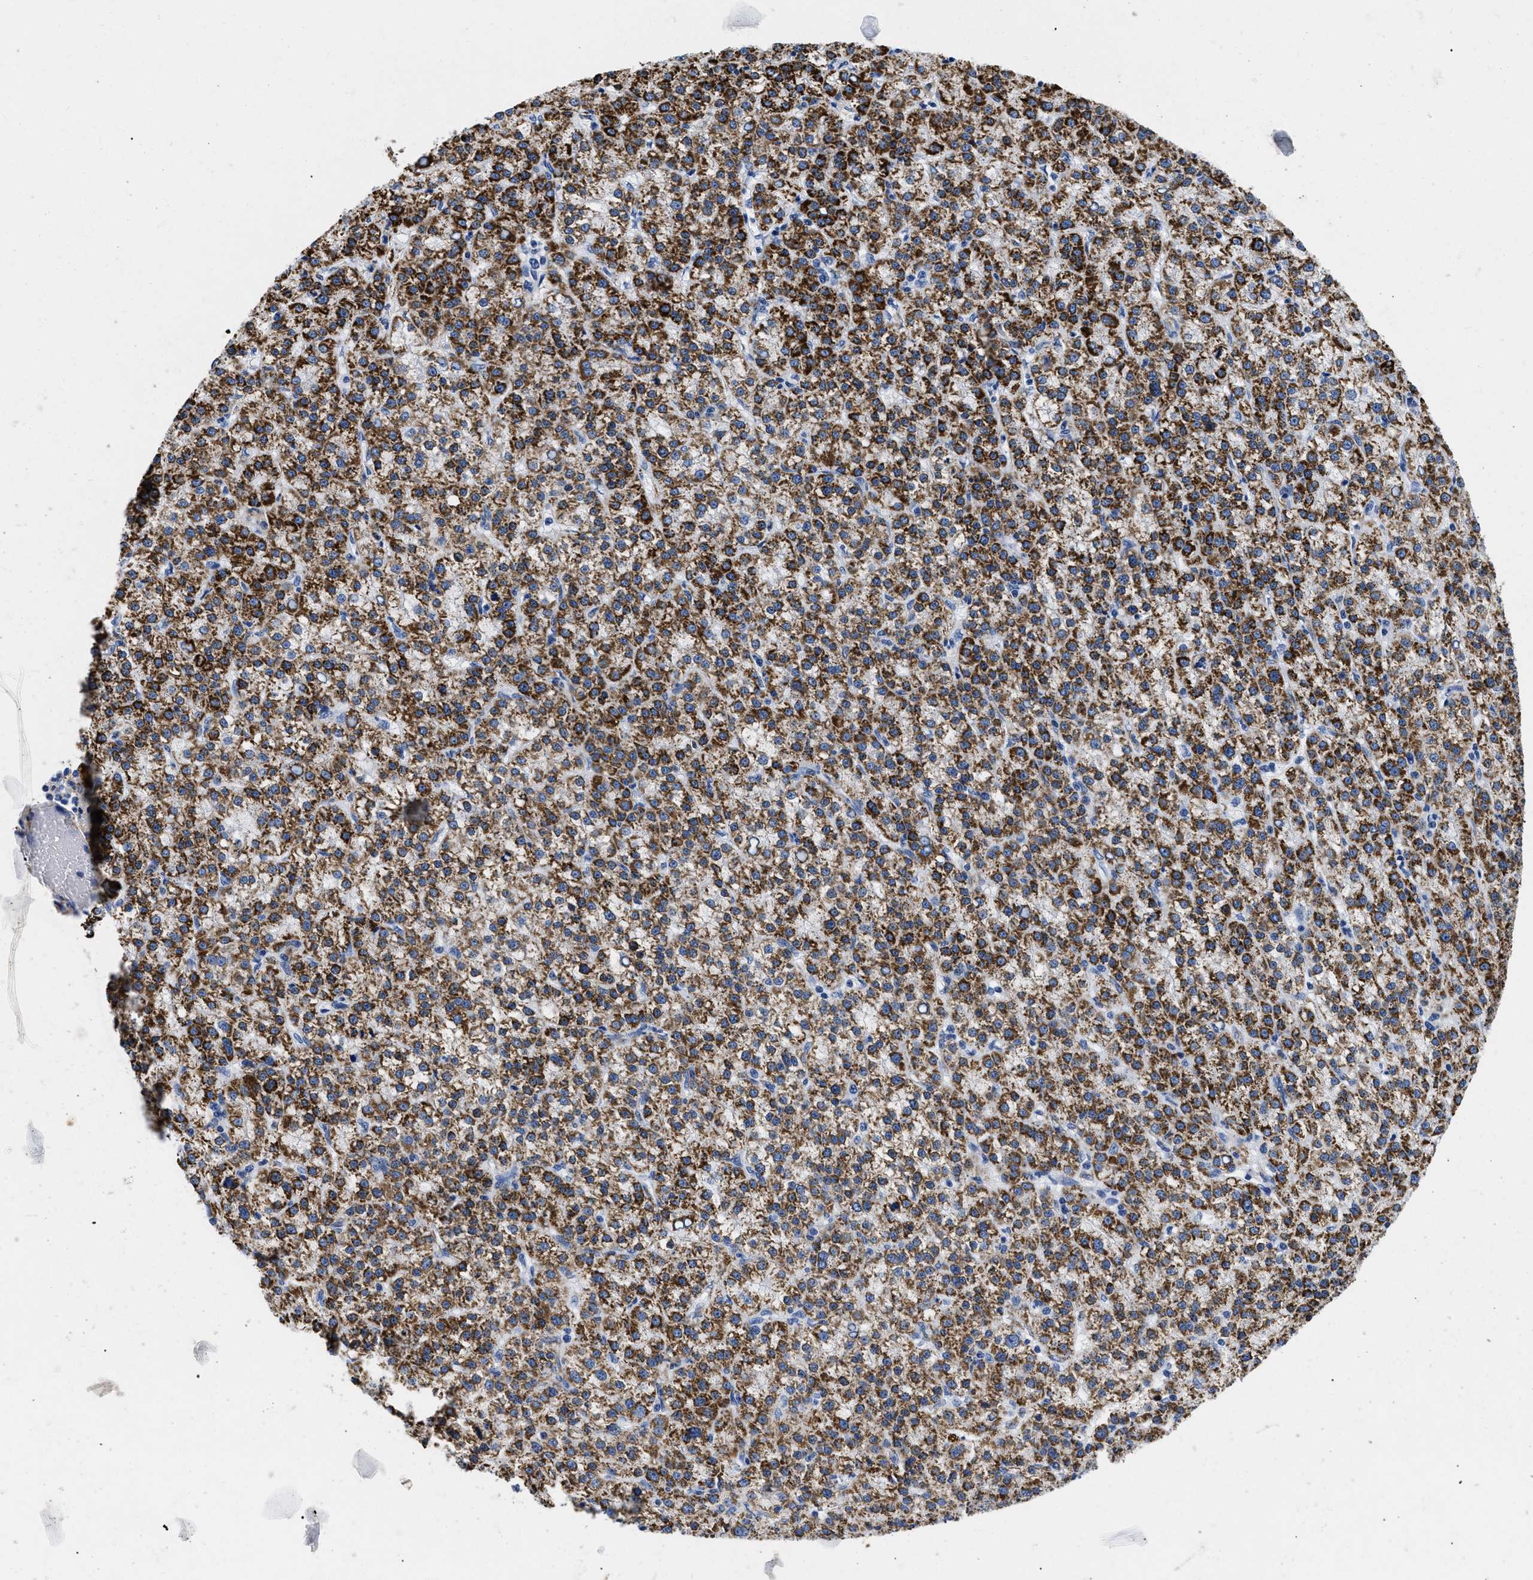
{"staining": {"intensity": "strong", "quantity": ">75%", "location": "cytoplasmic/membranous"}, "tissue": "liver cancer", "cell_type": "Tumor cells", "image_type": "cancer", "snomed": [{"axis": "morphology", "description": "Carcinoma, Hepatocellular, NOS"}, {"axis": "topography", "description": "Liver"}], "caption": "High-power microscopy captured an immunohistochemistry (IHC) micrograph of liver cancer (hepatocellular carcinoma), revealing strong cytoplasmic/membranous staining in about >75% of tumor cells.", "gene": "GPR149", "patient": {"sex": "female", "age": 58}}